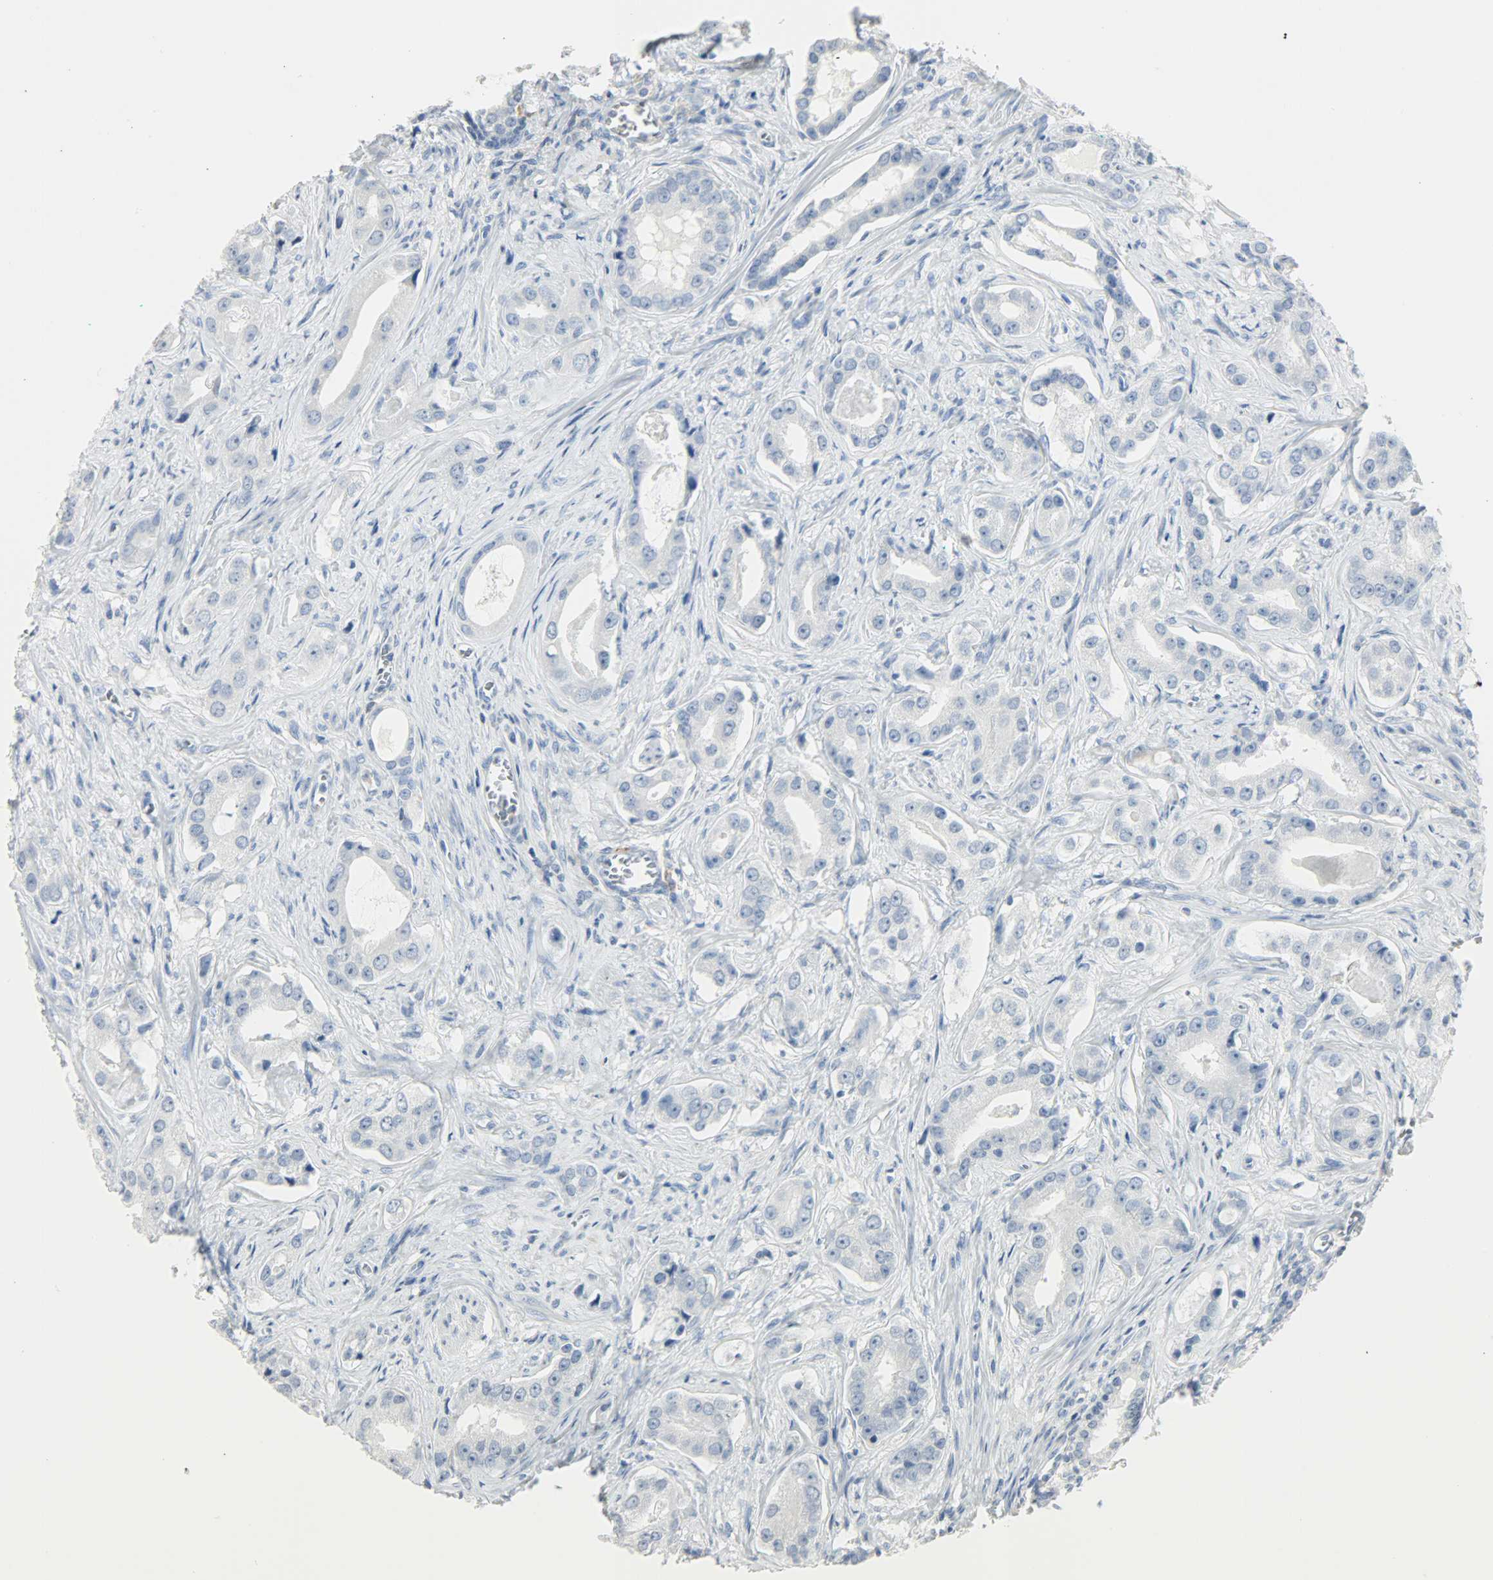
{"staining": {"intensity": "negative", "quantity": "none", "location": "none"}, "tissue": "prostate cancer", "cell_type": "Tumor cells", "image_type": "cancer", "snomed": [{"axis": "morphology", "description": "Adenocarcinoma, Low grade"}, {"axis": "topography", "description": "Prostate"}], "caption": "An immunohistochemistry image of prostate cancer (low-grade adenocarcinoma) is shown. There is no staining in tumor cells of prostate cancer (low-grade adenocarcinoma). (DAB (3,3'-diaminobenzidine) immunohistochemistry (IHC) visualized using brightfield microscopy, high magnification).", "gene": "PTPN6", "patient": {"sex": "male", "age": 59}}